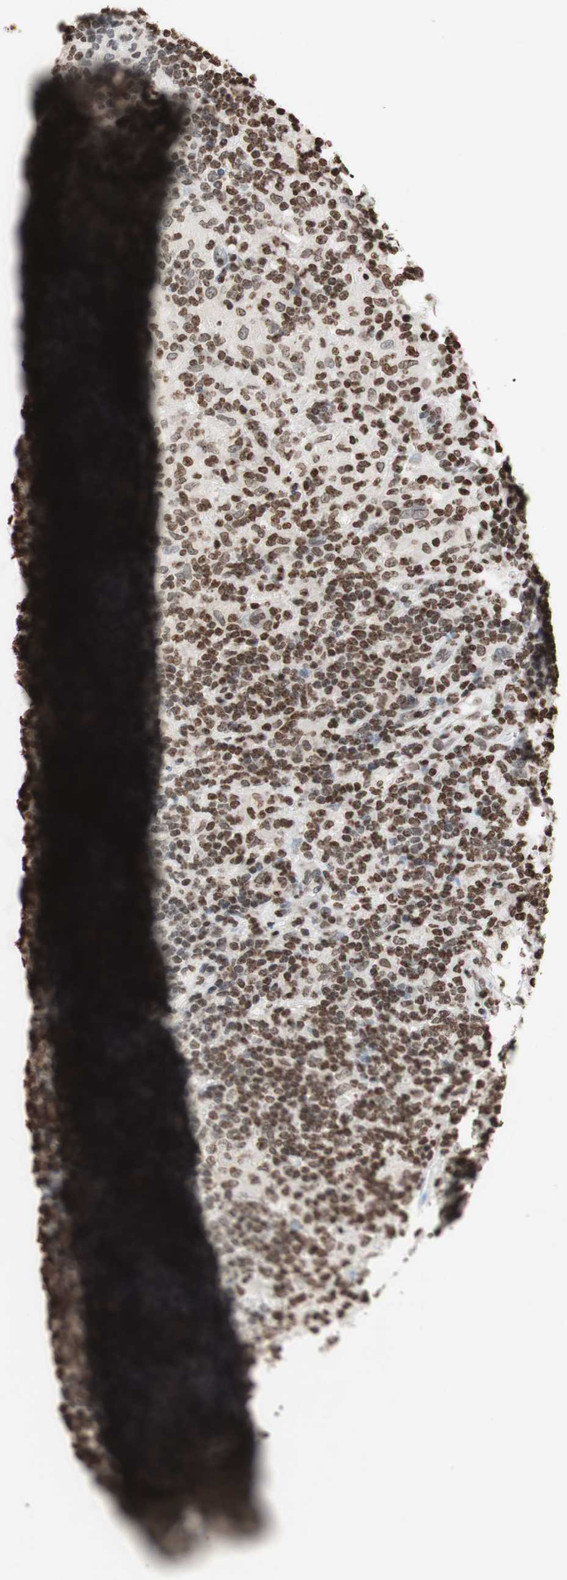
{"staining": {"intensity": "moderate", "quantity": ">75%", "location": "nuclear"}, "tissue": "lymphoma", "cell_type": "Tumor cells", "image_type": "cancer", "snomed": [{"axis": "morphology", "description": "Hodgkin's disease, NOS"}, {"axis": "topography", "description": "Lymph node"}], "caption": "DAB (3,3'-diaminobenzidine) immunohistochemical staining of human lymphoma demonstrates moderate nuclear protein positivity in approximately >75% of tumor cells.", "gene": "NCOA3", "patient": {"sex": "male", "age": 70}}